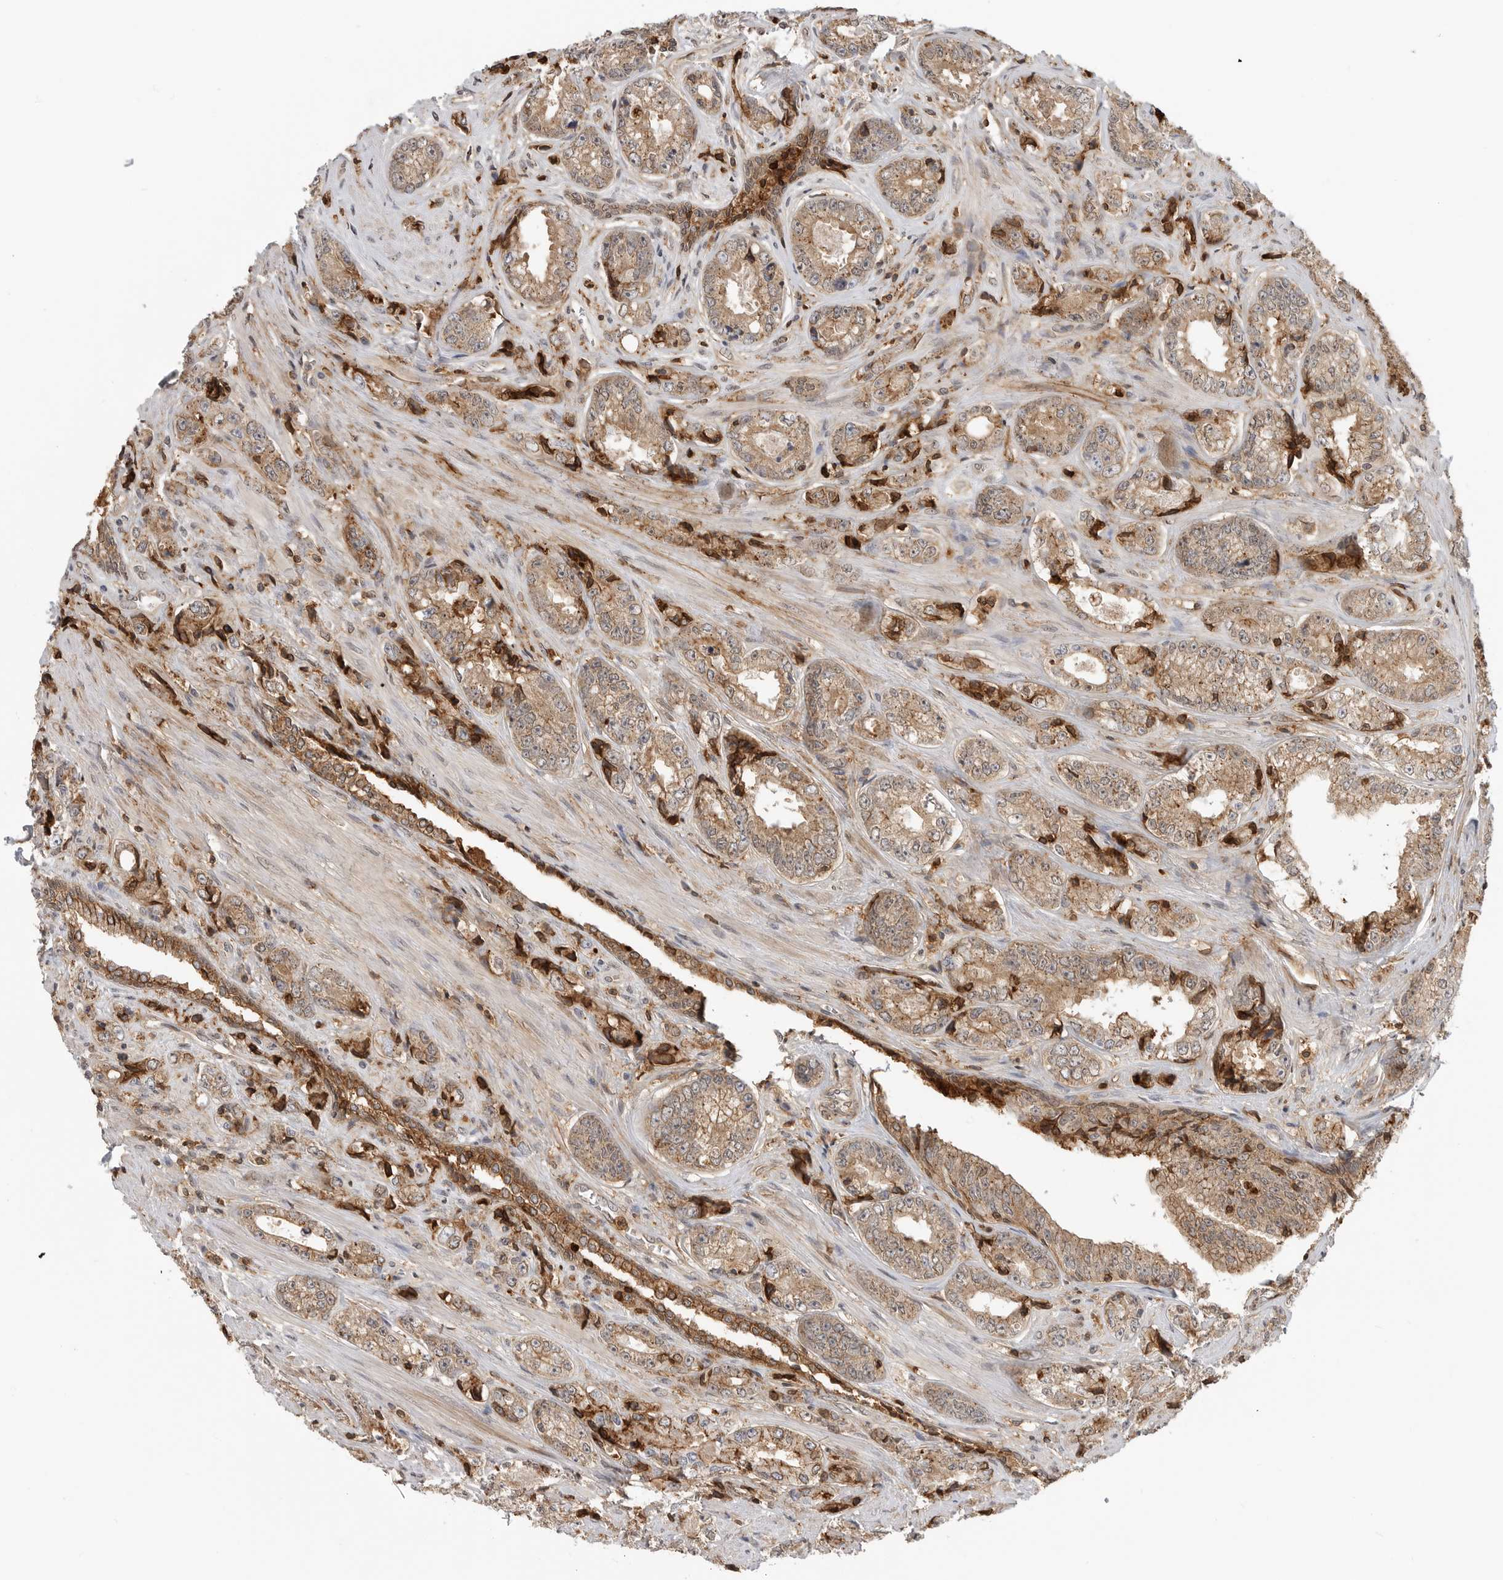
{"staining": {"intensity": "moderate", "quantity": ">75%", "location": "cytoplasmic/membranous"}, "tissue": "prostate cancer", "cell_type": "Tumor cells", "image_type": "cancer", "snomed": [{"axis": "morphology", "description": "Adenocarcinoma, High grade"}, {"axis": "topography", "description": "Prostate"}], "caption": "High-power microscopy captured an immunohistochemistry (IHC) image of adenocarcinoma (high-grade) (prostate), revealing moderate cytoplasmic/membranous expression in about >75% of tumor cells.", "gene": "ANXA11", "patient": {"sex": "male", "age": 61}}